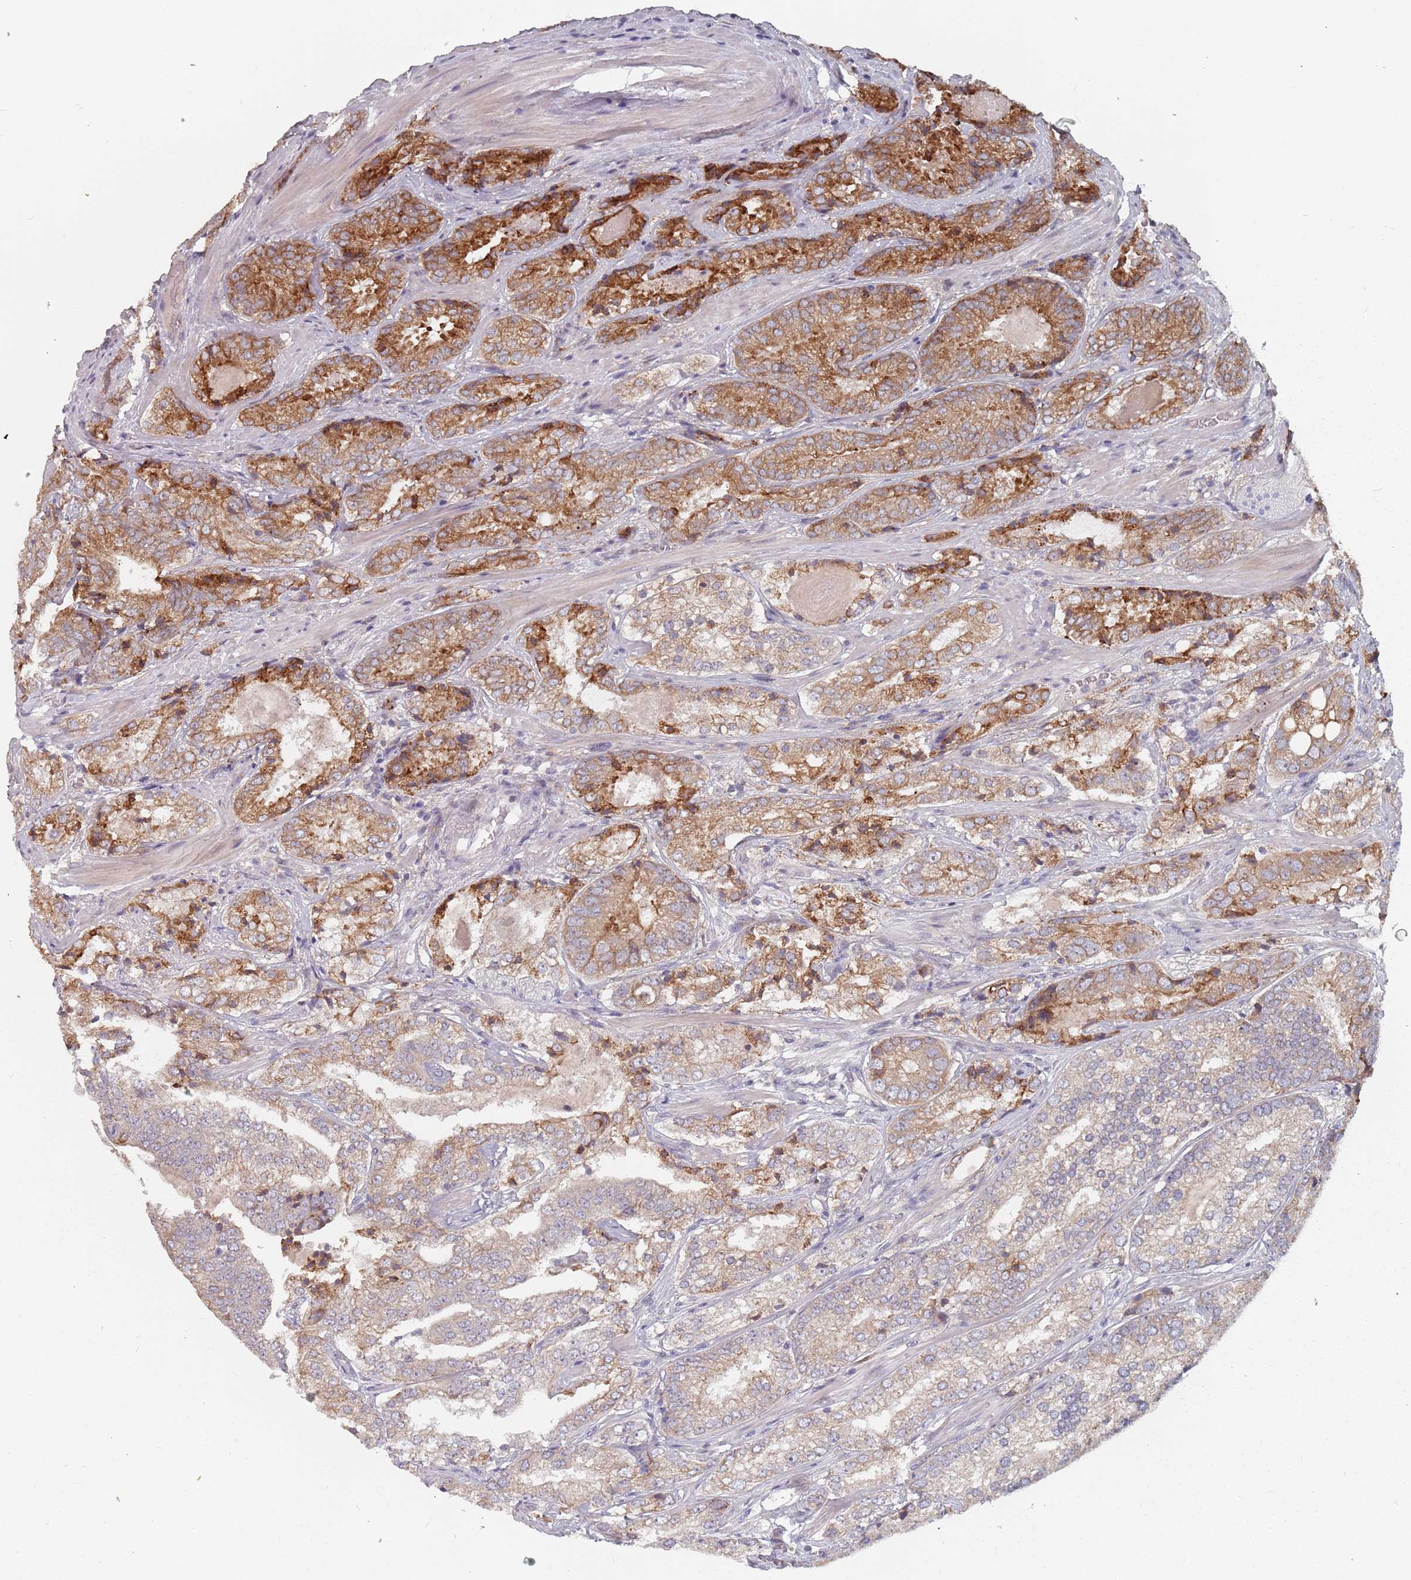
{"staining": {"intensity": "strong", "quantity": "25%-75%", "location": "cytoplasmic/membranous"}, "tissue": "prostate cancer", "cell_type": "Tumor cells", "image_type": "cancer", "snomed": [{"axis": "morphology", "description": "Adenocarcinoma, High grade"}, {"axis": "topography", "description": "Prostate"}], "caption": "Protein expression by IHC demonstrates strong cytoplasmic/membranous staining in about 25%-75% of tumor cells in prostate cancer. (brown staining indicates protein expression, while blue staining denotes nuclei).", "gene": "ADAL", "patient": {"sex": "male", "age": 63}}